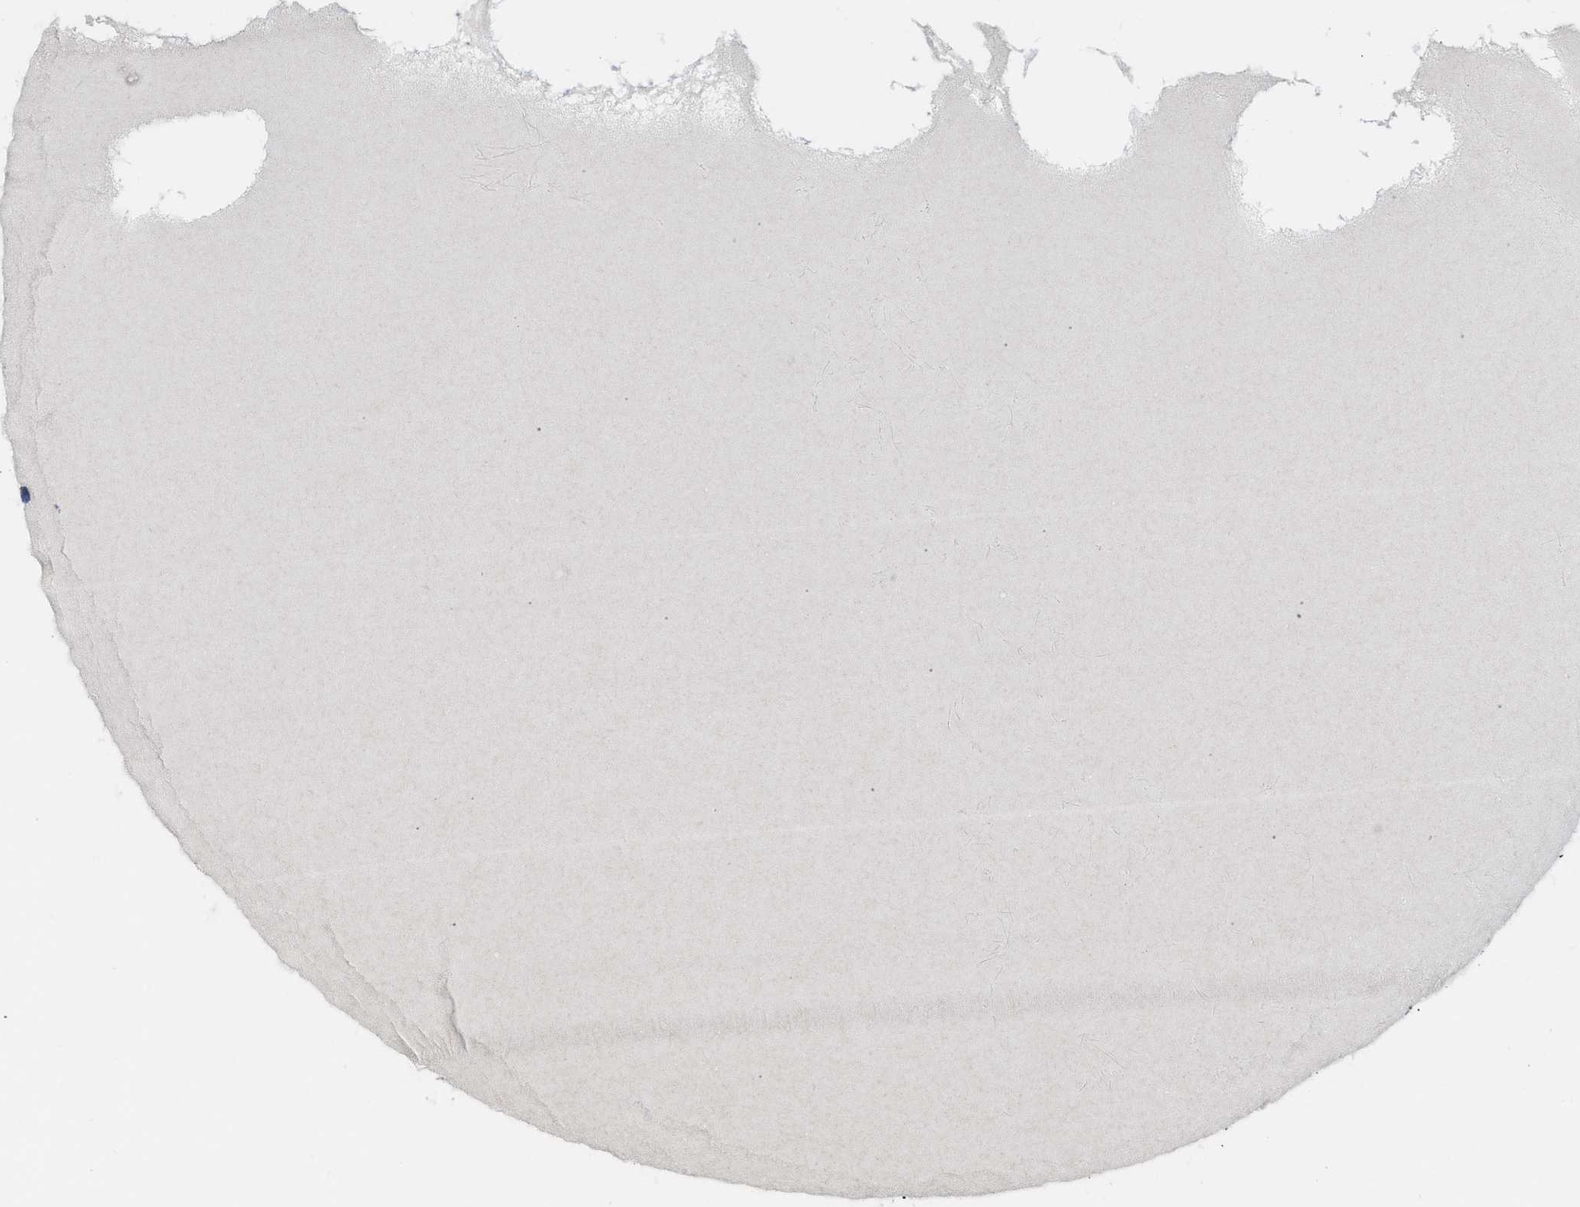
{"staining": {"intensity": "moderate", "quantity": ">75%", "location": "cytoplasmic/membranous"}, "tissue": "testis cancer", "cell_type": "Tumor cells", "image_type": "cancer", "snomed": [{"axis": "morphology", "description": "Seminoma, NOS"}, {"axis": "topography", "description": "Testis"}], "caption": "Human seminoma (testis) stained for a protein (brown) reveals moderate cytoplasmic/membranous positive staining in approximately >75% of tumor cells.", "gene": "SLC25A13", "patient": {"sex": "male", "age": 71}}